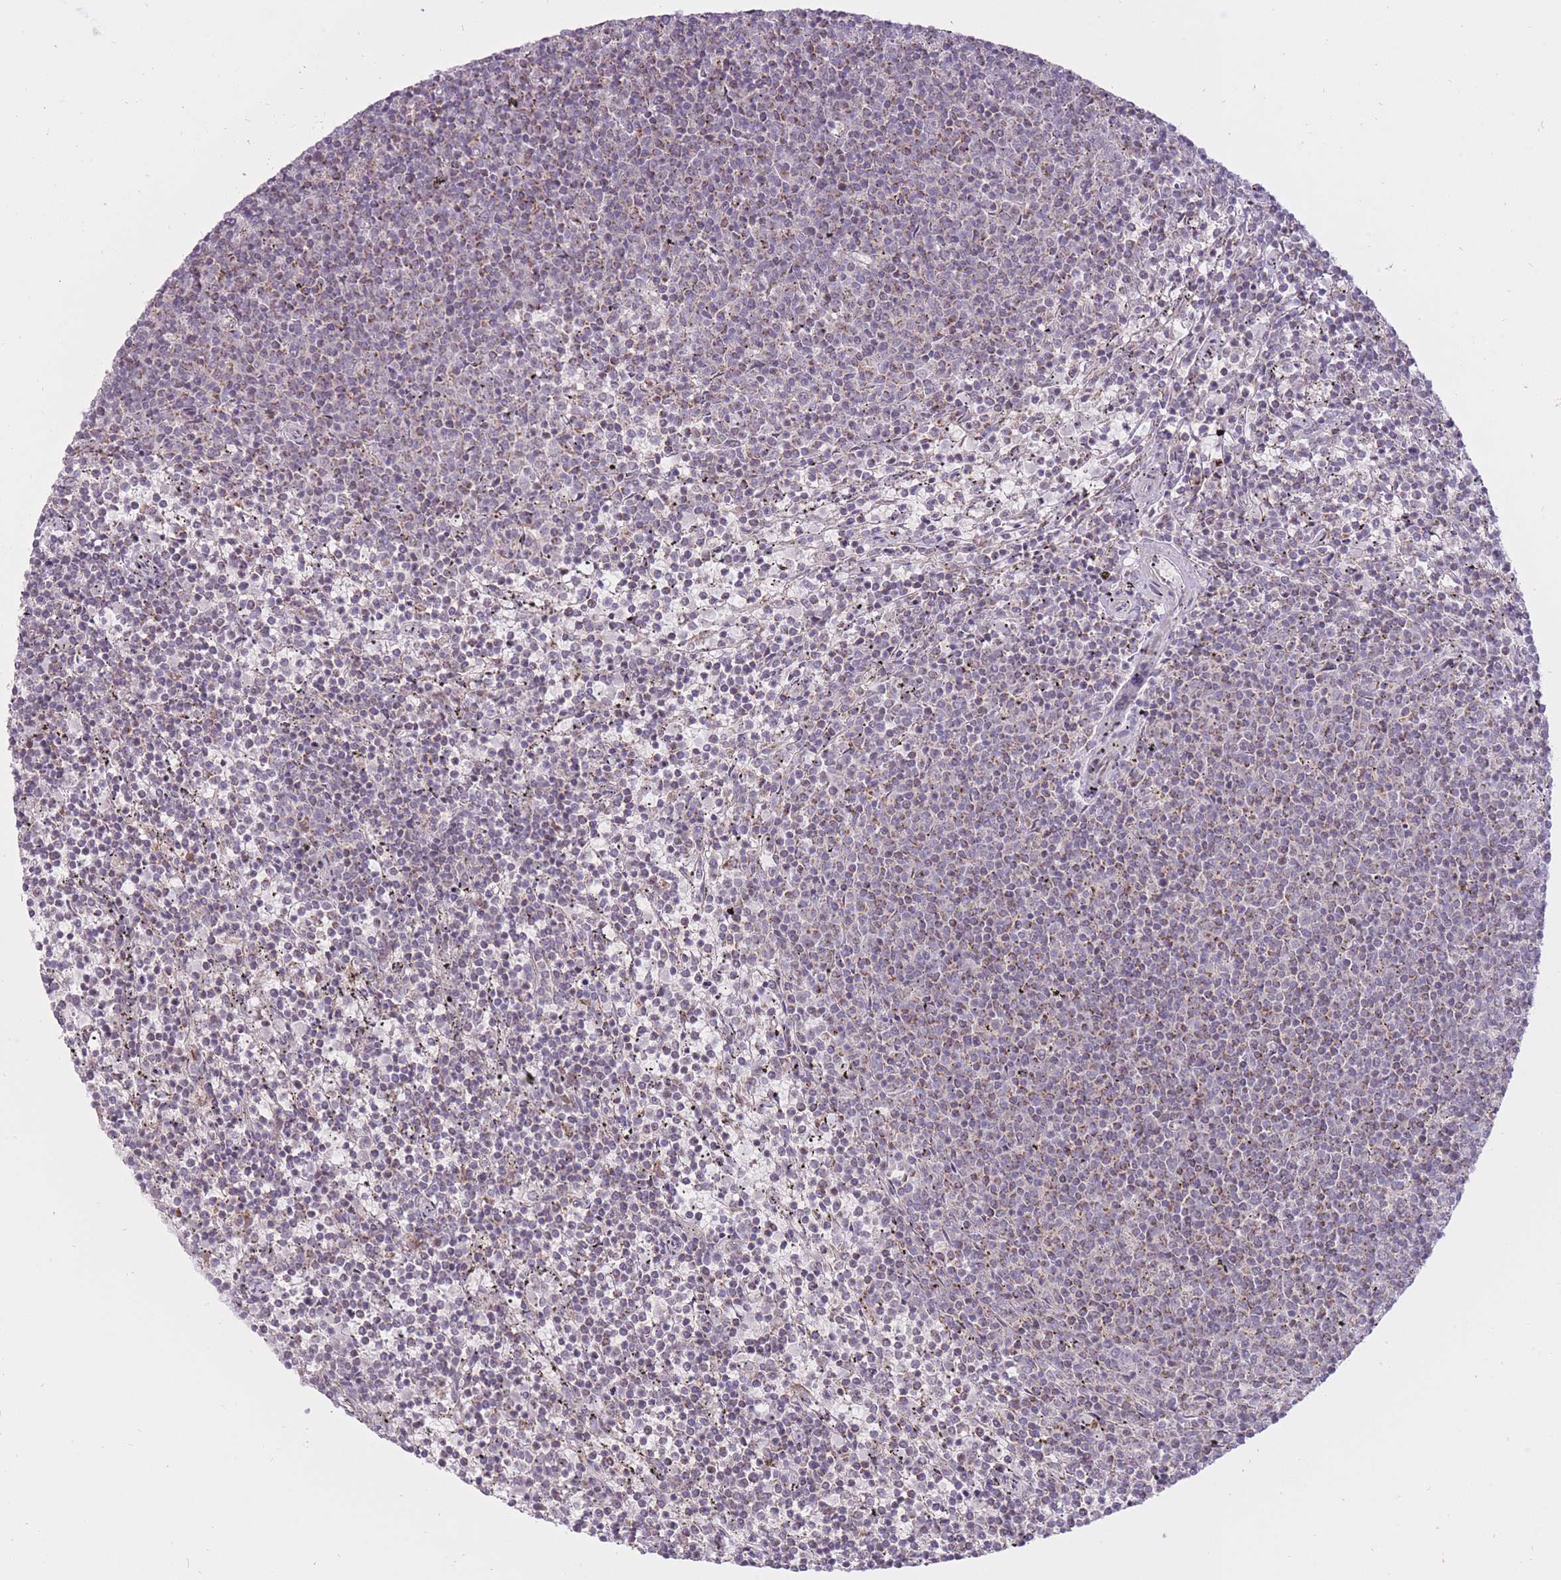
{"staining": {"intensity": "negative", "quantity": "none", "location": "none"}, "tissue": "lymphoma", "cell_type": "Tumor cells", "image_type": "cancer", "snomed": [{"axis": "morphology", "description": "Malignant lymphoma, non-Hodgkin's type, Low grade"}, {"axis": "topography", "description": "Spleen"}], "caption": "IHC photomicrograph of neoplastic tissue: lymphoma stained with DAB (3,3'-diaminobenzidine) displays no significant protein staining in tumor cells. Brightfield microscopy of immunohistochemistry stained with DAB (brown) and hematoxylin (blue), captured at high magnification.", "gene": "LIN7C", "patient": {"sex": "female", "age": 50}}